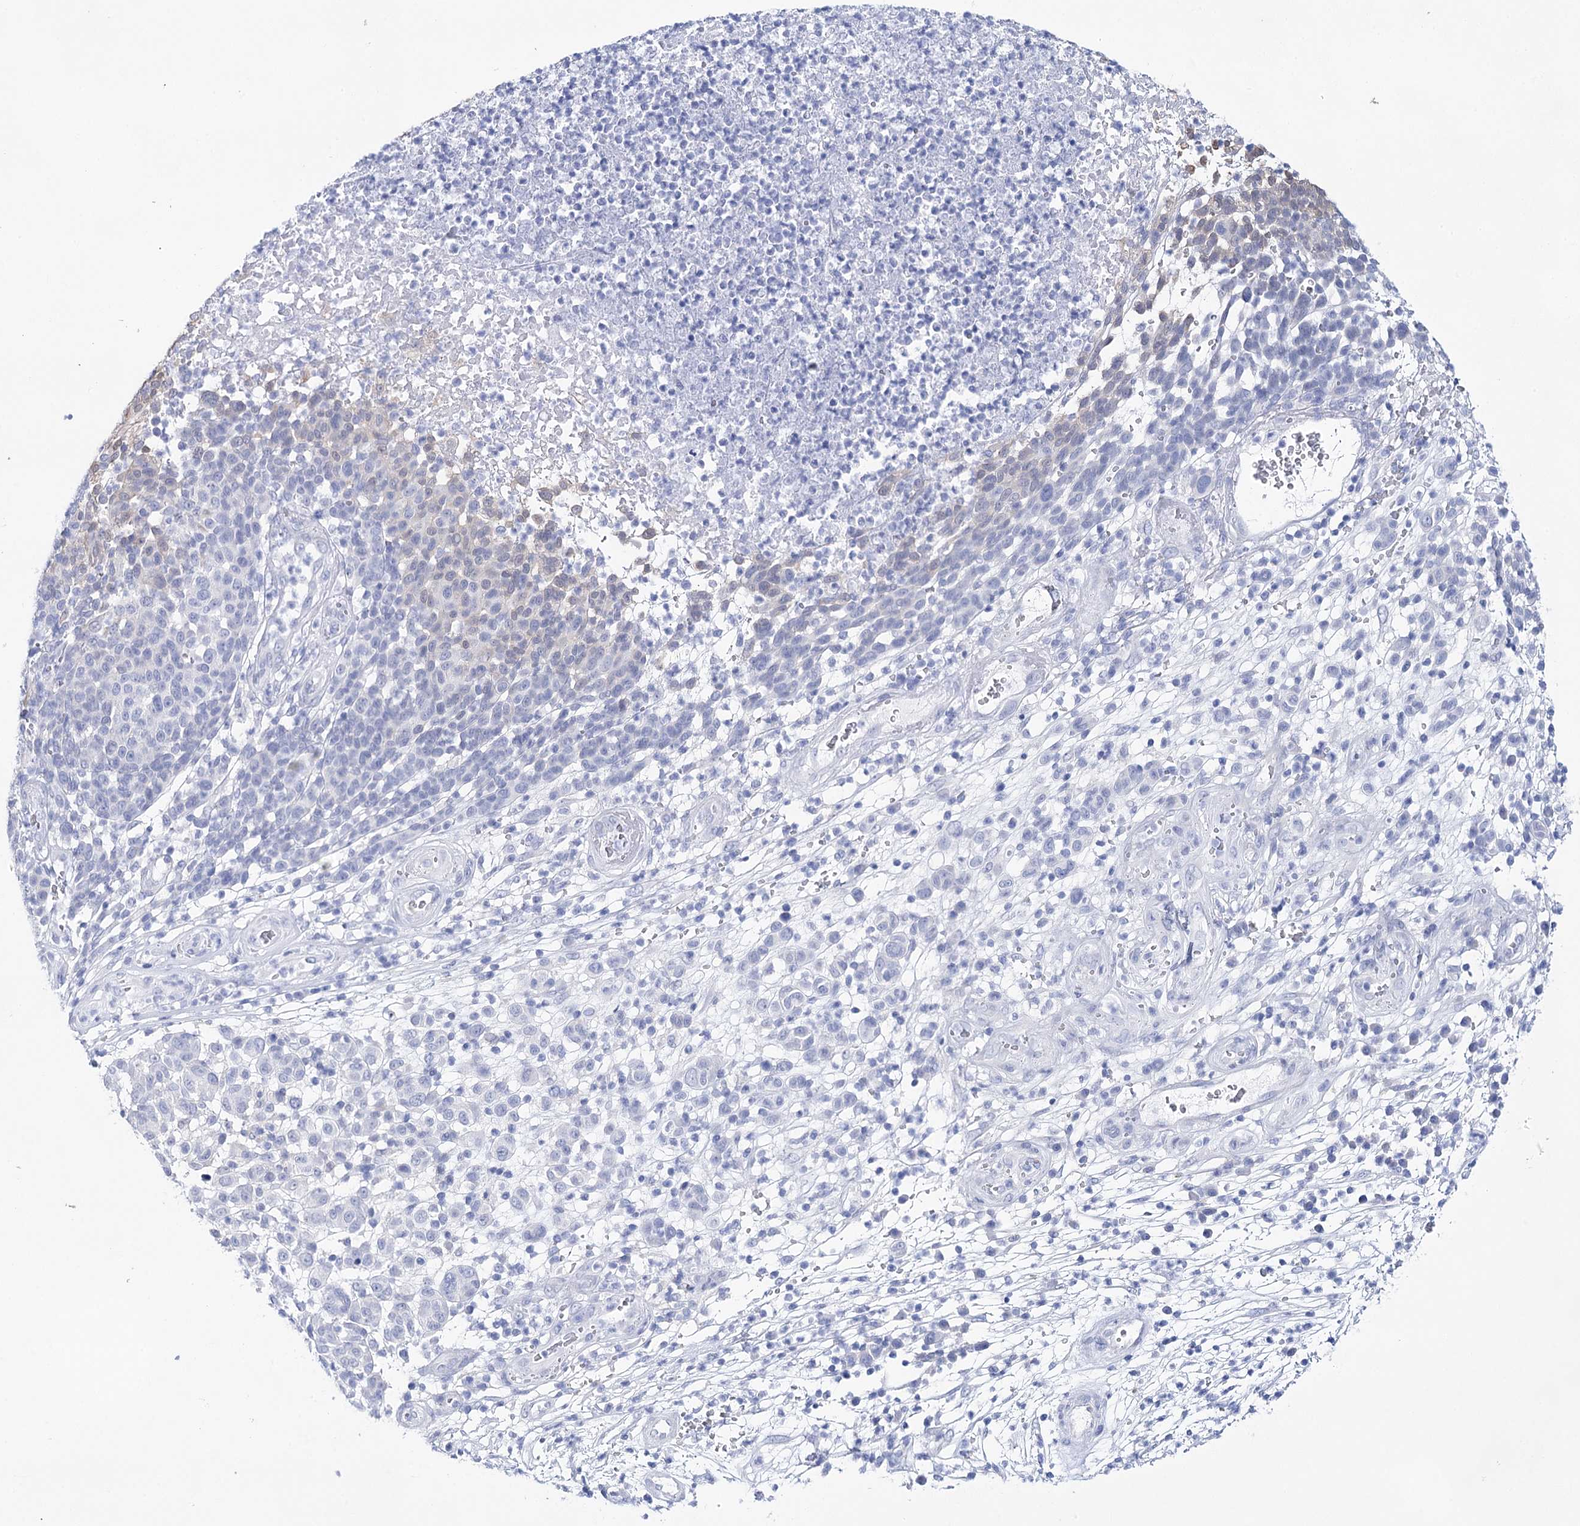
{"staining": {"intensity": "negative", "quantity": "none", "location": "none"}, "tissue": "melanoma", "cell_type": "Tumor cells", "image_type": "cancer", "snomed": [{"axis": "morphology", "description": "Malignant melanoma, NOS"}, {"axis": "topography", "description": "Skin"}], "caption": "High power microscopy micrograph of an immunohistochemistry image of malignant melanoma, revealing no significant staining in tumor cells.", "gene": "LALBA", "patient": {"sex": "male", "age": 49}}